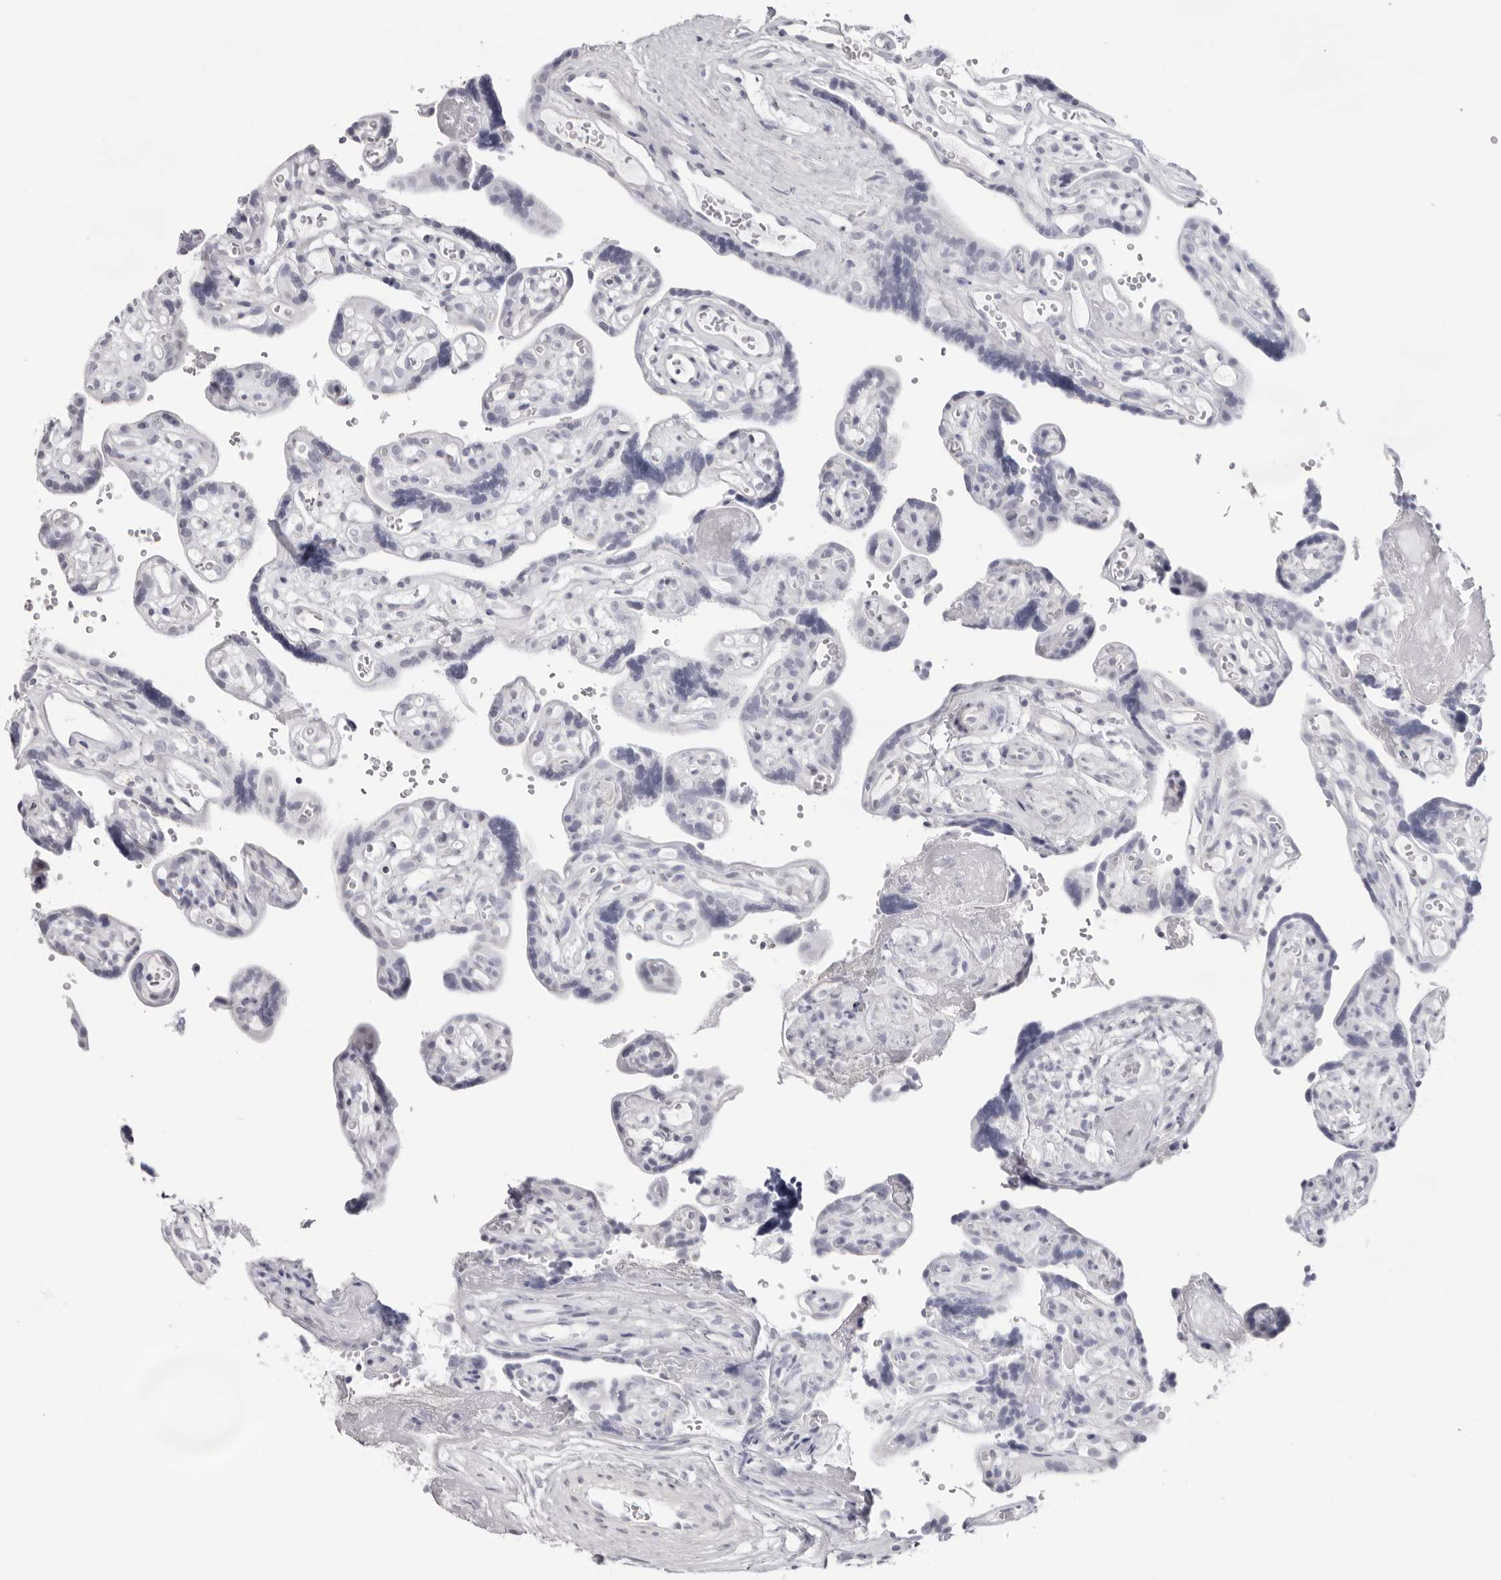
{"staining": {"intensity": "negative", "quantity": "none", "location": "none"}, "tissue": "placenta", "cell_type": "Decidual cells", "image_type": "normal", "snomed": [{"axis": "morphology", "description": "Normal tissue, NOS"}, {"axis": "topography", "description": "Placenta"}], "caption": "Immunohistochemistry (IHC) histopathology image of normal placenta: placenta stained with DAB reveals no significant protein staining in decidual cells.", "gene": "INSL3", "patient": {"sex": "female", "age": 30}}